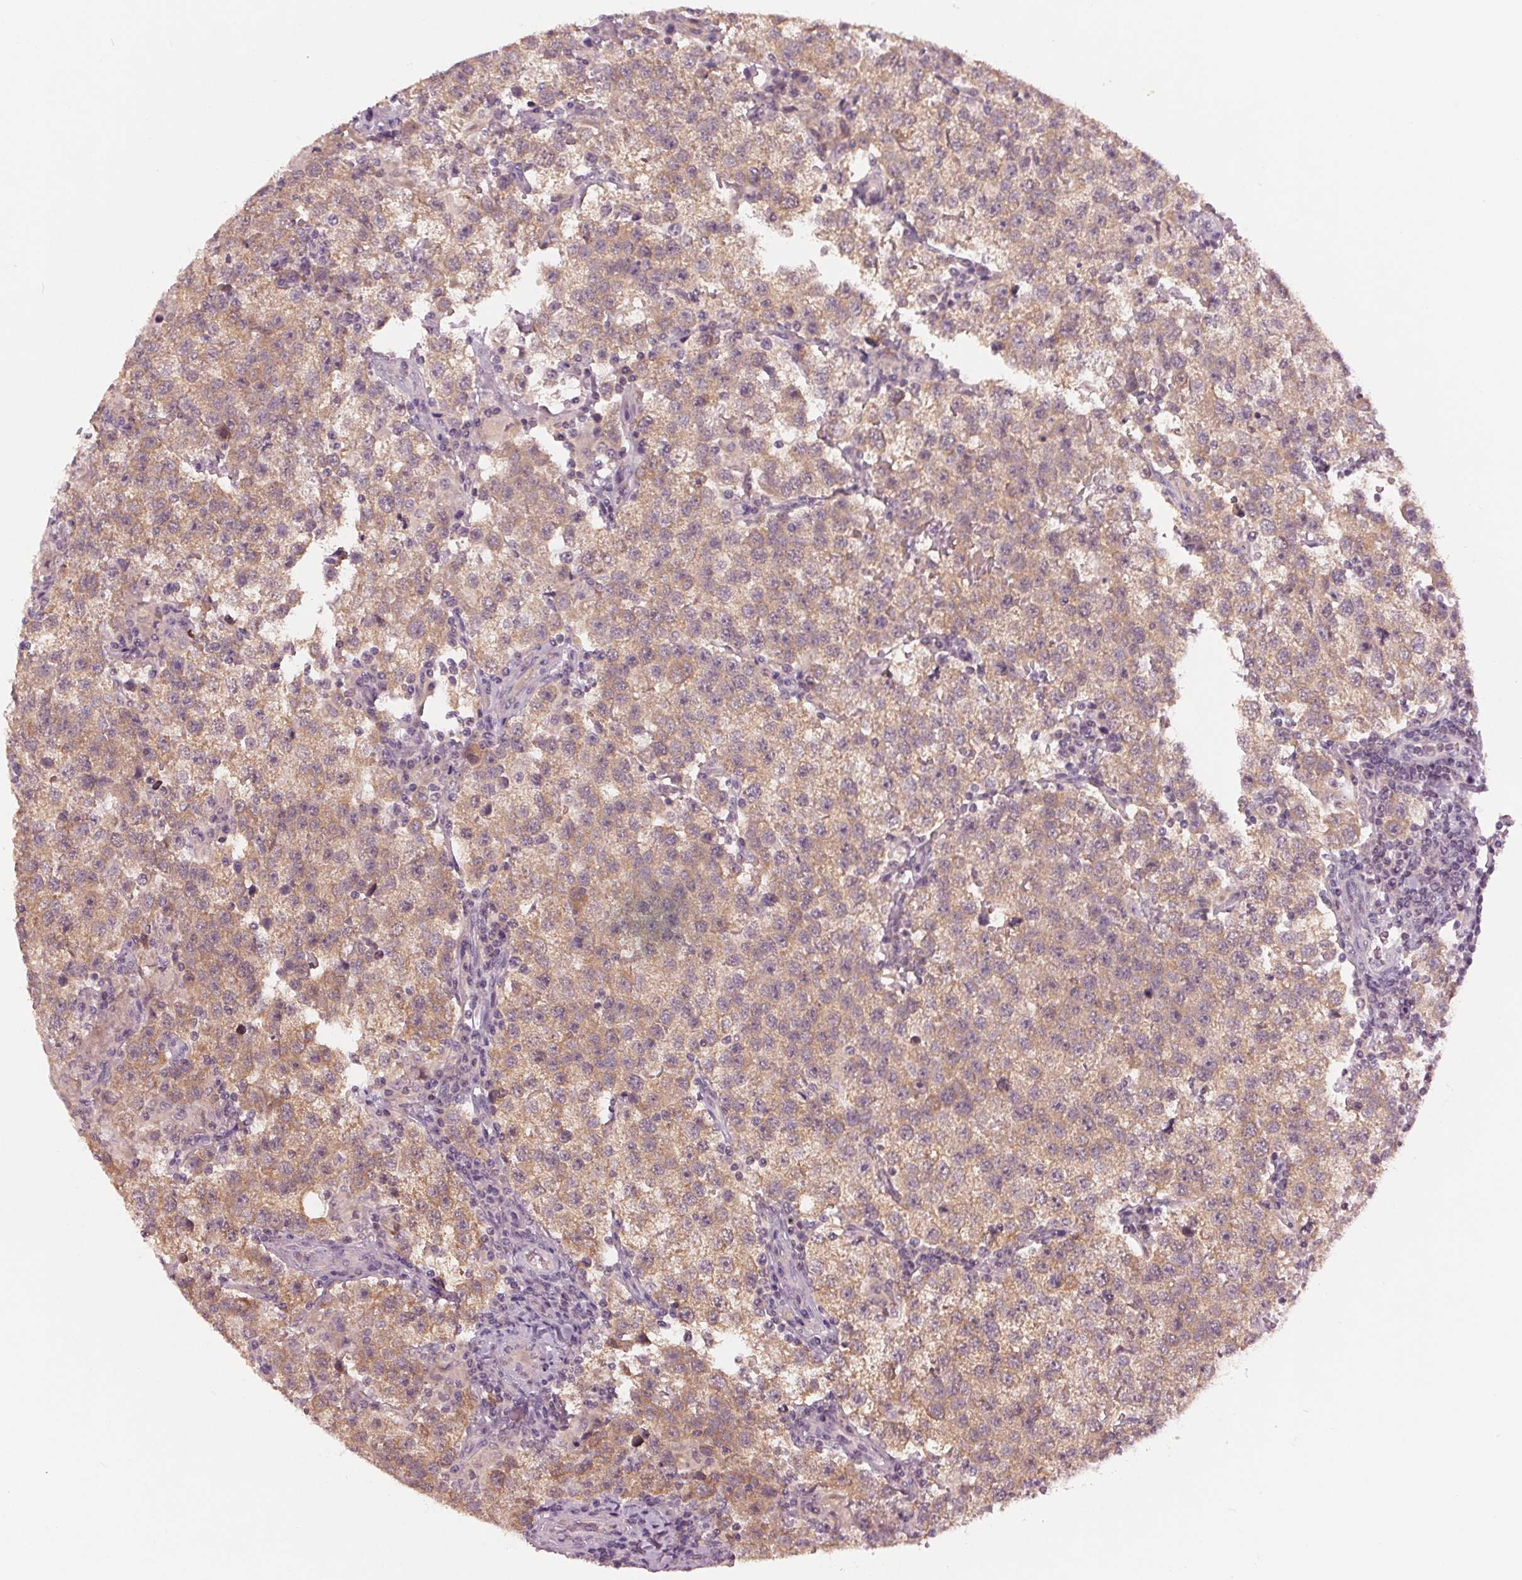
{"staining": {"intensity": "weak", "quantity": ">75%", "location": "cytoplasmic/membranous"}, "tissue": "testis cancer", "cell_type": "Tumor cells", "image_type": "cancer", "snomed": [{"axis": "morphology", "description": "Seminoma, NOS"}, {"axis": "topography", "description": "Testis"}], "caption": "Seminoma (testis) stained with immunohistochemistry (IHC) exhibits weak cytoplasmic/membranous positivity in approximately >75% of tumor cells.", "gene": "ZNF605", "patient": {"sex": "male", "age": 37}}